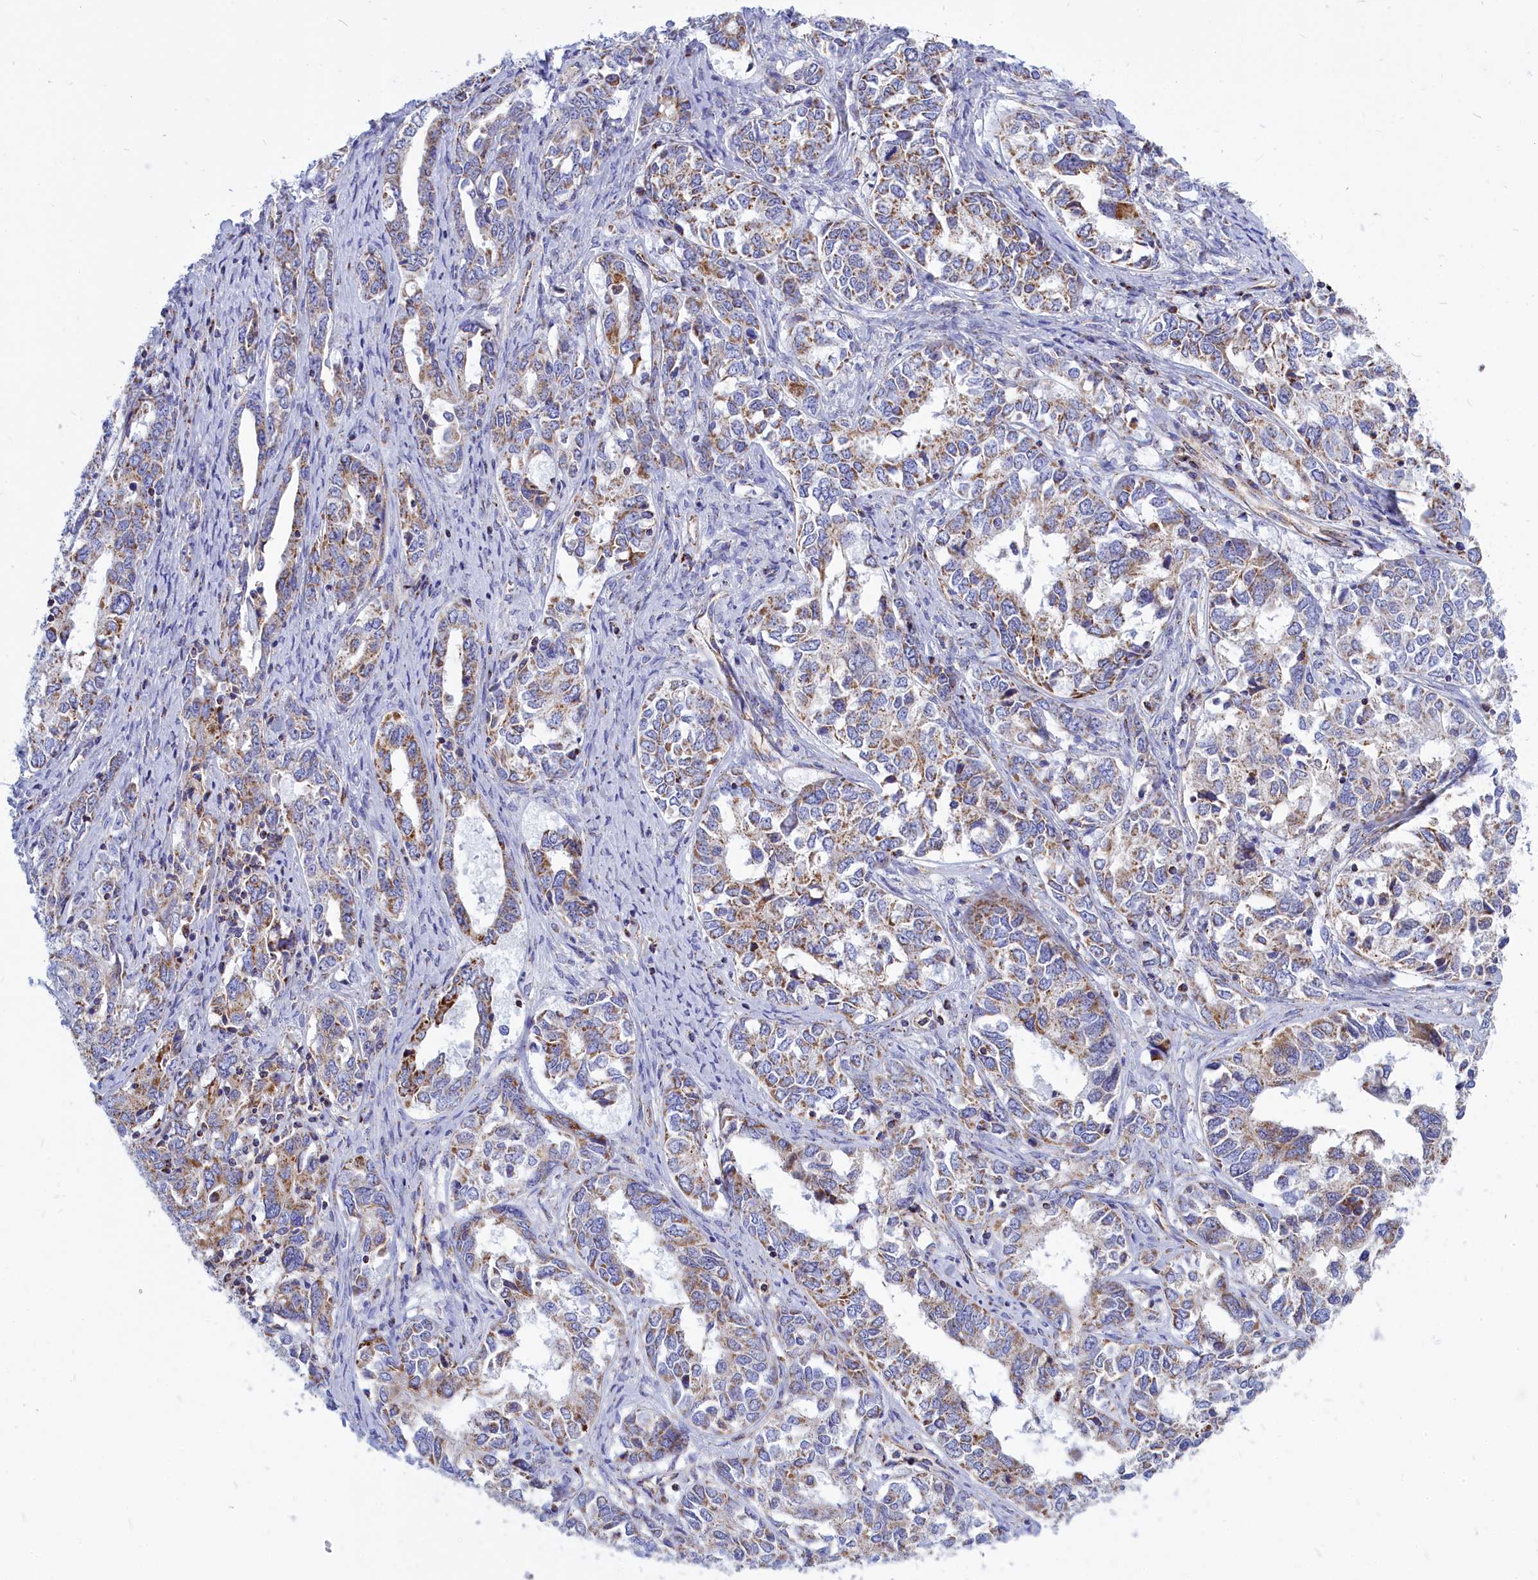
{"staining": {"intensity": "moderate", "quantity": ">75%", "location": "cytoplasmic/membranous"}, "tissue": "ovarian cancer", "cell_type": "Tumor cells", "image_type": "cancer", "snomed": [{"axis": "morphology", "description": "Carcinoma, endometroid"}, {"axis": "topography", "description": "Ovary"}], "caption": "IHC (DAB) staining of ovarian cancer (endometroid carcinoma) demonstrates moderate cytoplasmic/membranous protein expression in approximately >75% of tumor cells. (DAB IHC, brown staining for protein, blue staining for nuclei).", "gene": "CCRL2", "patient": {"sex": "female", "age": 62}}